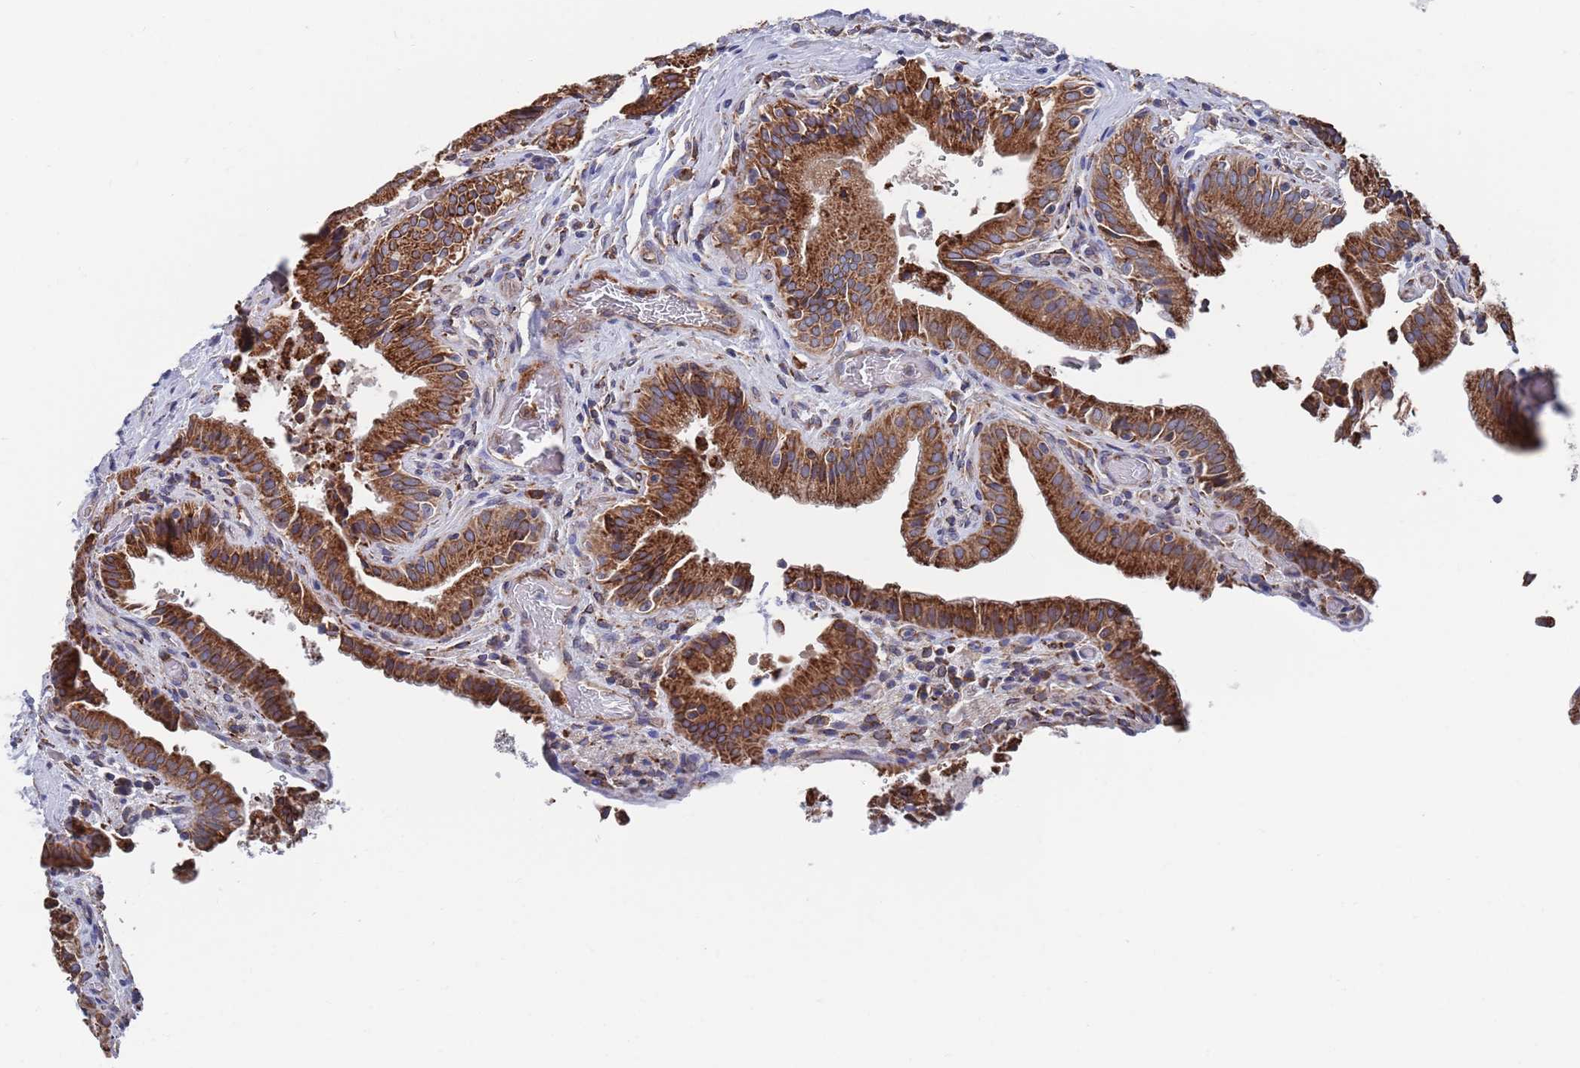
{"staining": {"intensity": "strong", "quantity": ">75%", "location": "cytoplasmic/membranous"}, "tissue": "gallbladder", "cell_type": "Glandular cells", "image_type": "normal", "snomed": [{"axis": "morphology", "description": "Normal tissue, NOS"}, {"axis": "topography", "description": "Gallbladder"}], "caption": "Immunohistochemistry histopathology image of benign gallbladder stained for a protein (brown), which demonstrates high levels of strong cytoplasmic/membranous staining in approximately >75% of glandular cells.", "gene": "GID8", "patient": {"sex": "male", "age": 24}}